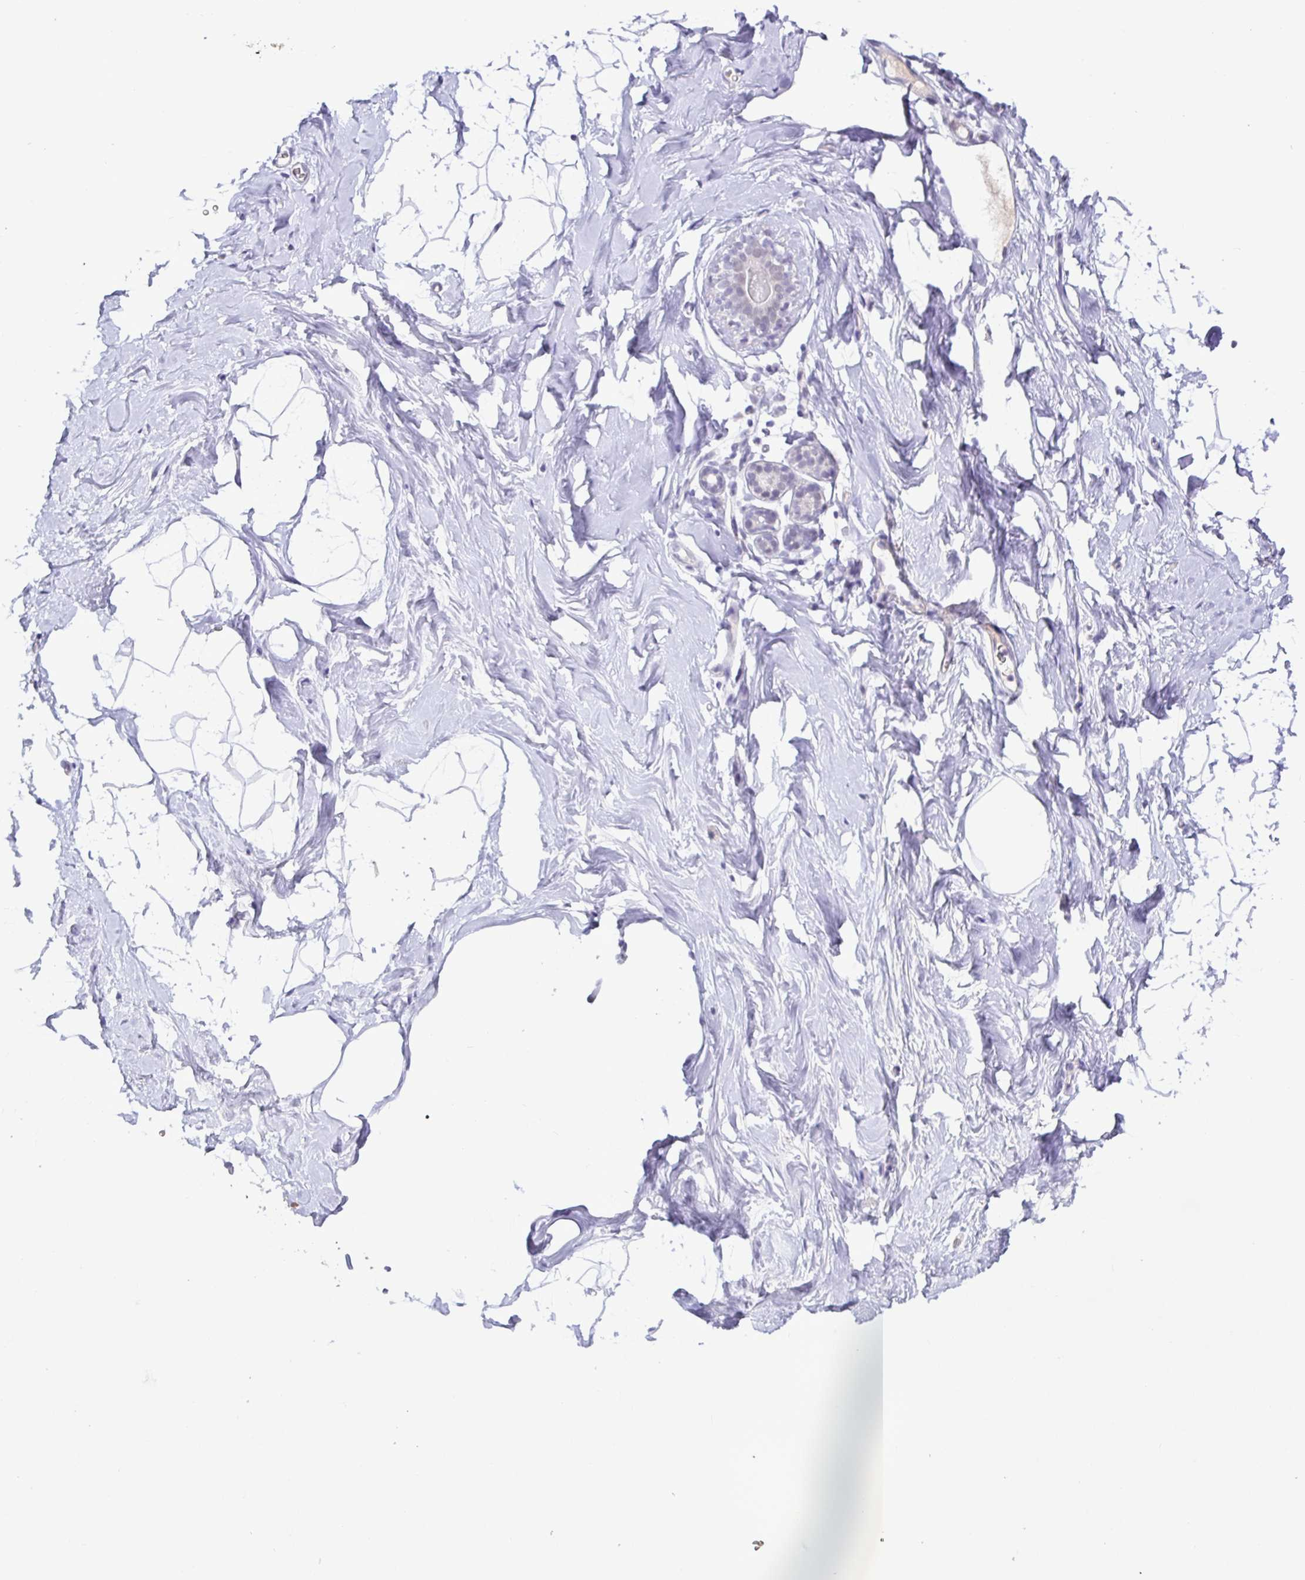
{"staining": {"intensity": "negative", "quantity": "none", "location": "none"}, "tissue": "breast", "cell_type": "Adipocytes", "image_type": "normal", "snomed": [{"axis": "morphology", "description": "Normal tissue, NOS"}, {"axis": "topography", "description": "Breast"}], "caption": "High power microscopy image of an IHC image of unremarkable breast, revealing no significant positivity in adipocytes.", "gene": "NUP188", "patient": {"sex": "female", "age": 32}}